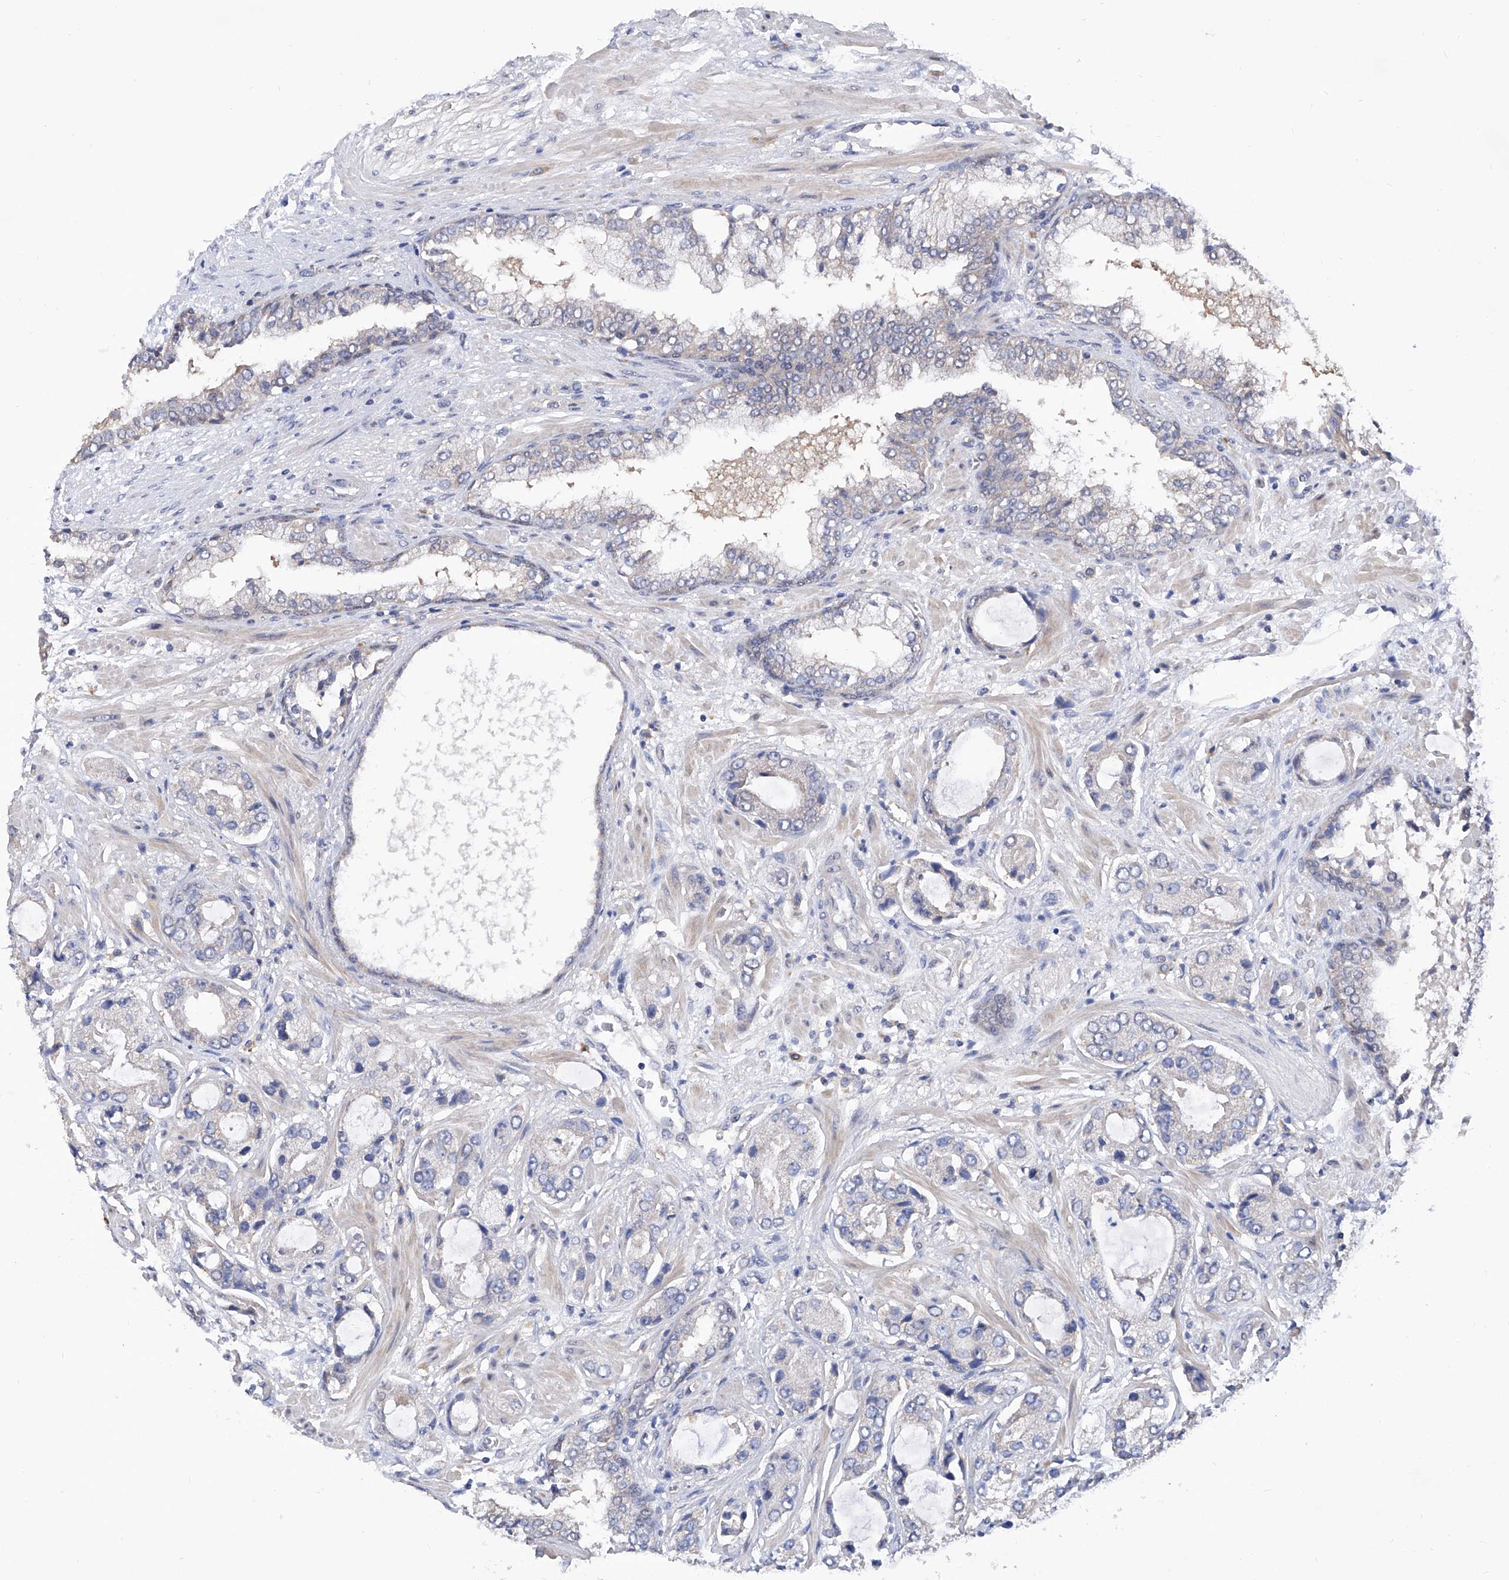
{"staining": {"intensity": "negative", "quantity": "none", "location": "none"}, "tissue": "prostate cancer", "cell_type": "Tumor cells", "image_type": "cancer", "snomed": [{"axis": "morphology", "description": "Normal tissue, NOS"}, {"axis": "morphology", "description": "Adenocarcinoma, High grade"}, {"axis": "topography", "description": "Prostate"}, {"axis": "topography", "description": "Peripheral nerve tissue"}], "caption": "This is a histopathology image of IHC staining of high-grade adenocarcinoma (prostate), which shows no expression in tumor cells.", "gene": "USP45", "patient": {"sex": "male", "age": 59}}